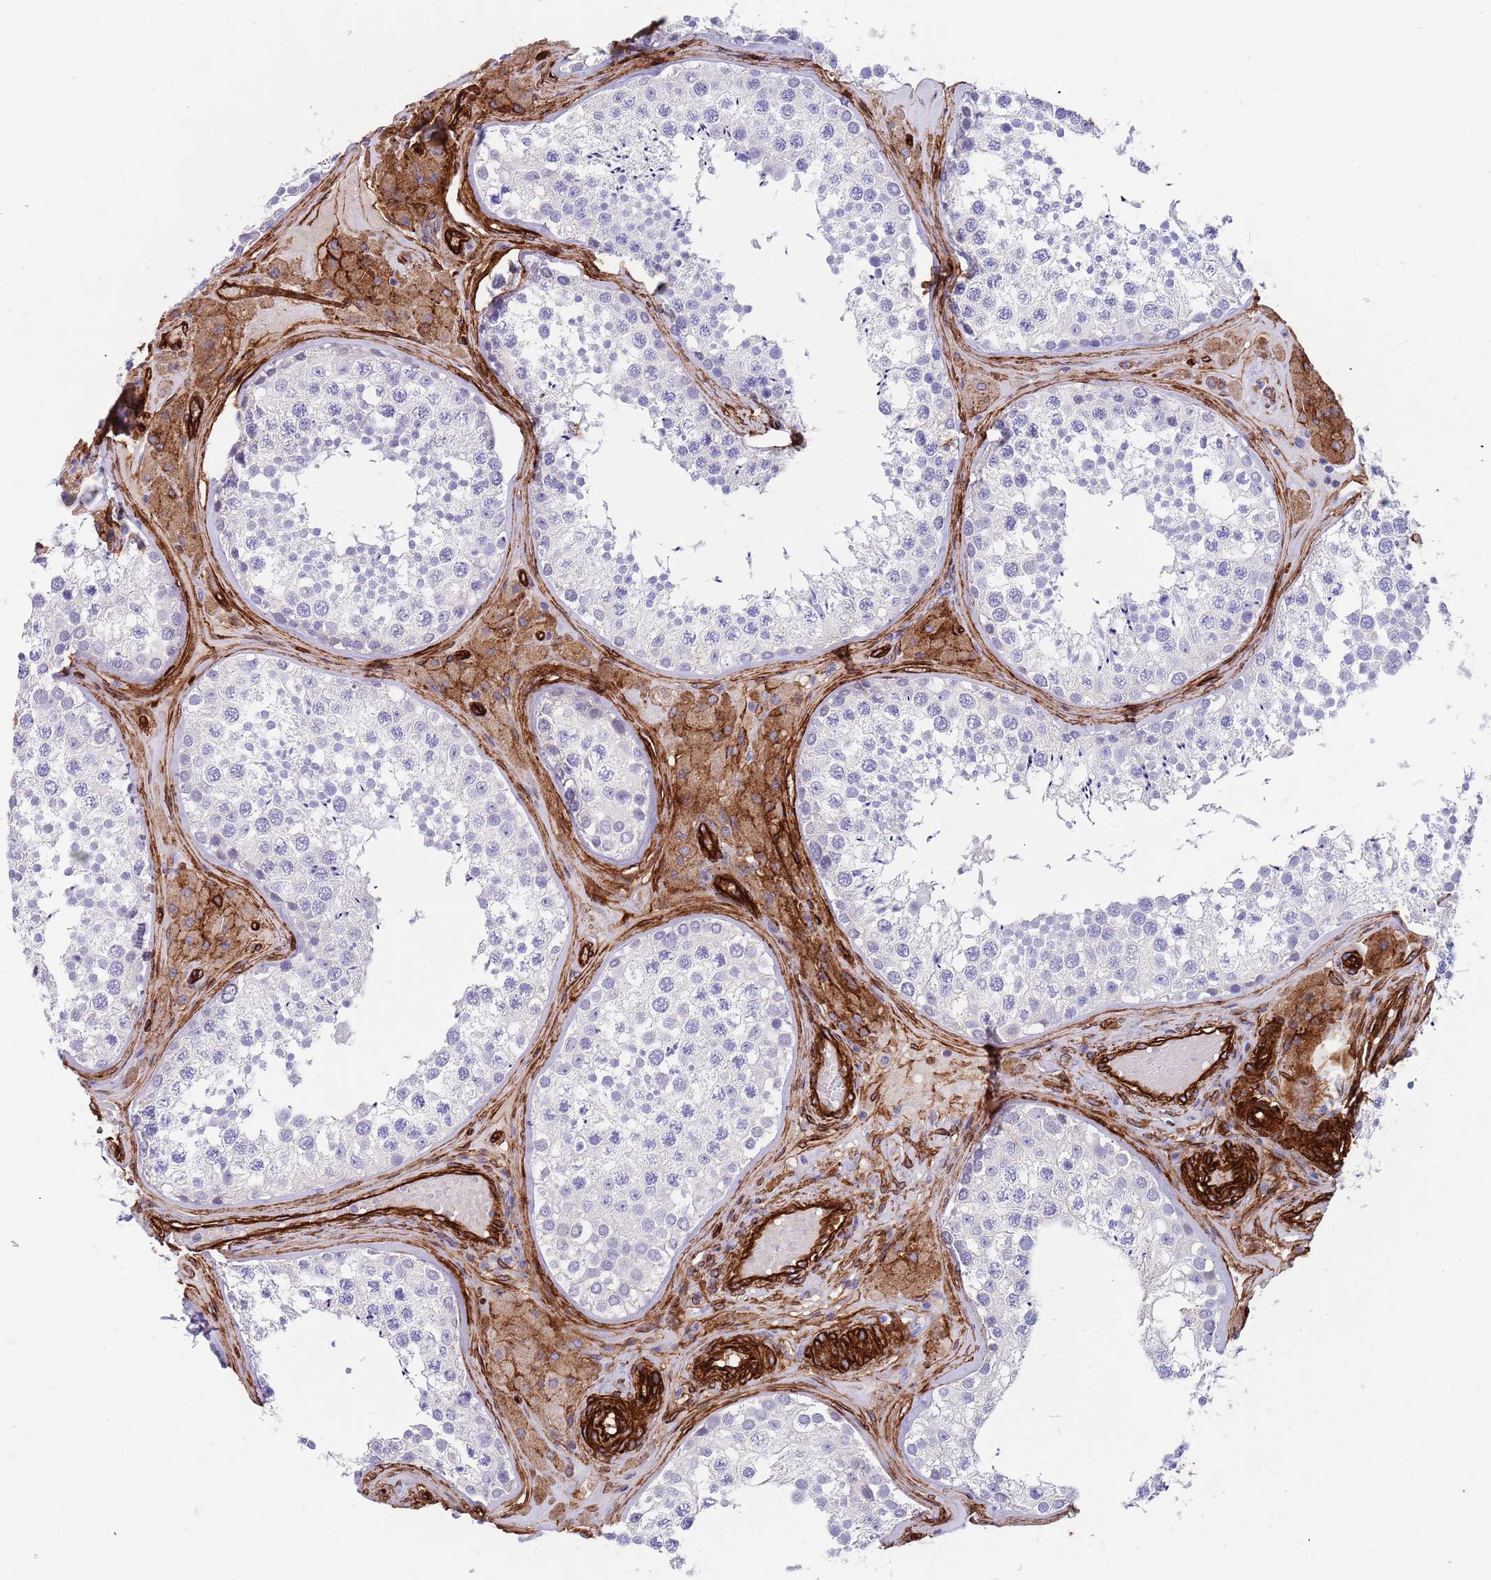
{"staining": {"intensity": "negative", "quantity": "none", "location": "none"}, "tissue": "testis", "cell_type": "Cells in seminiferous ducts", "image_type": "normal", "snomed": [{"axis": "morphology", "description": "Normal tissue, NOS"}, {"axis": "topography", "description": "Testis"}], "caption": "Immunohistochemistry (IHC) micrograph of unremarkable human testis stained for a protein (brown), which demonstrates no expression in cells in seminiferous ducts. Brightfield microscopy of IHC stained with DAB (brown) and hematoxylin (blue), captured at high magnification.", "gene": "CAV2", "patient": {"sex": "male", "age": 46}}